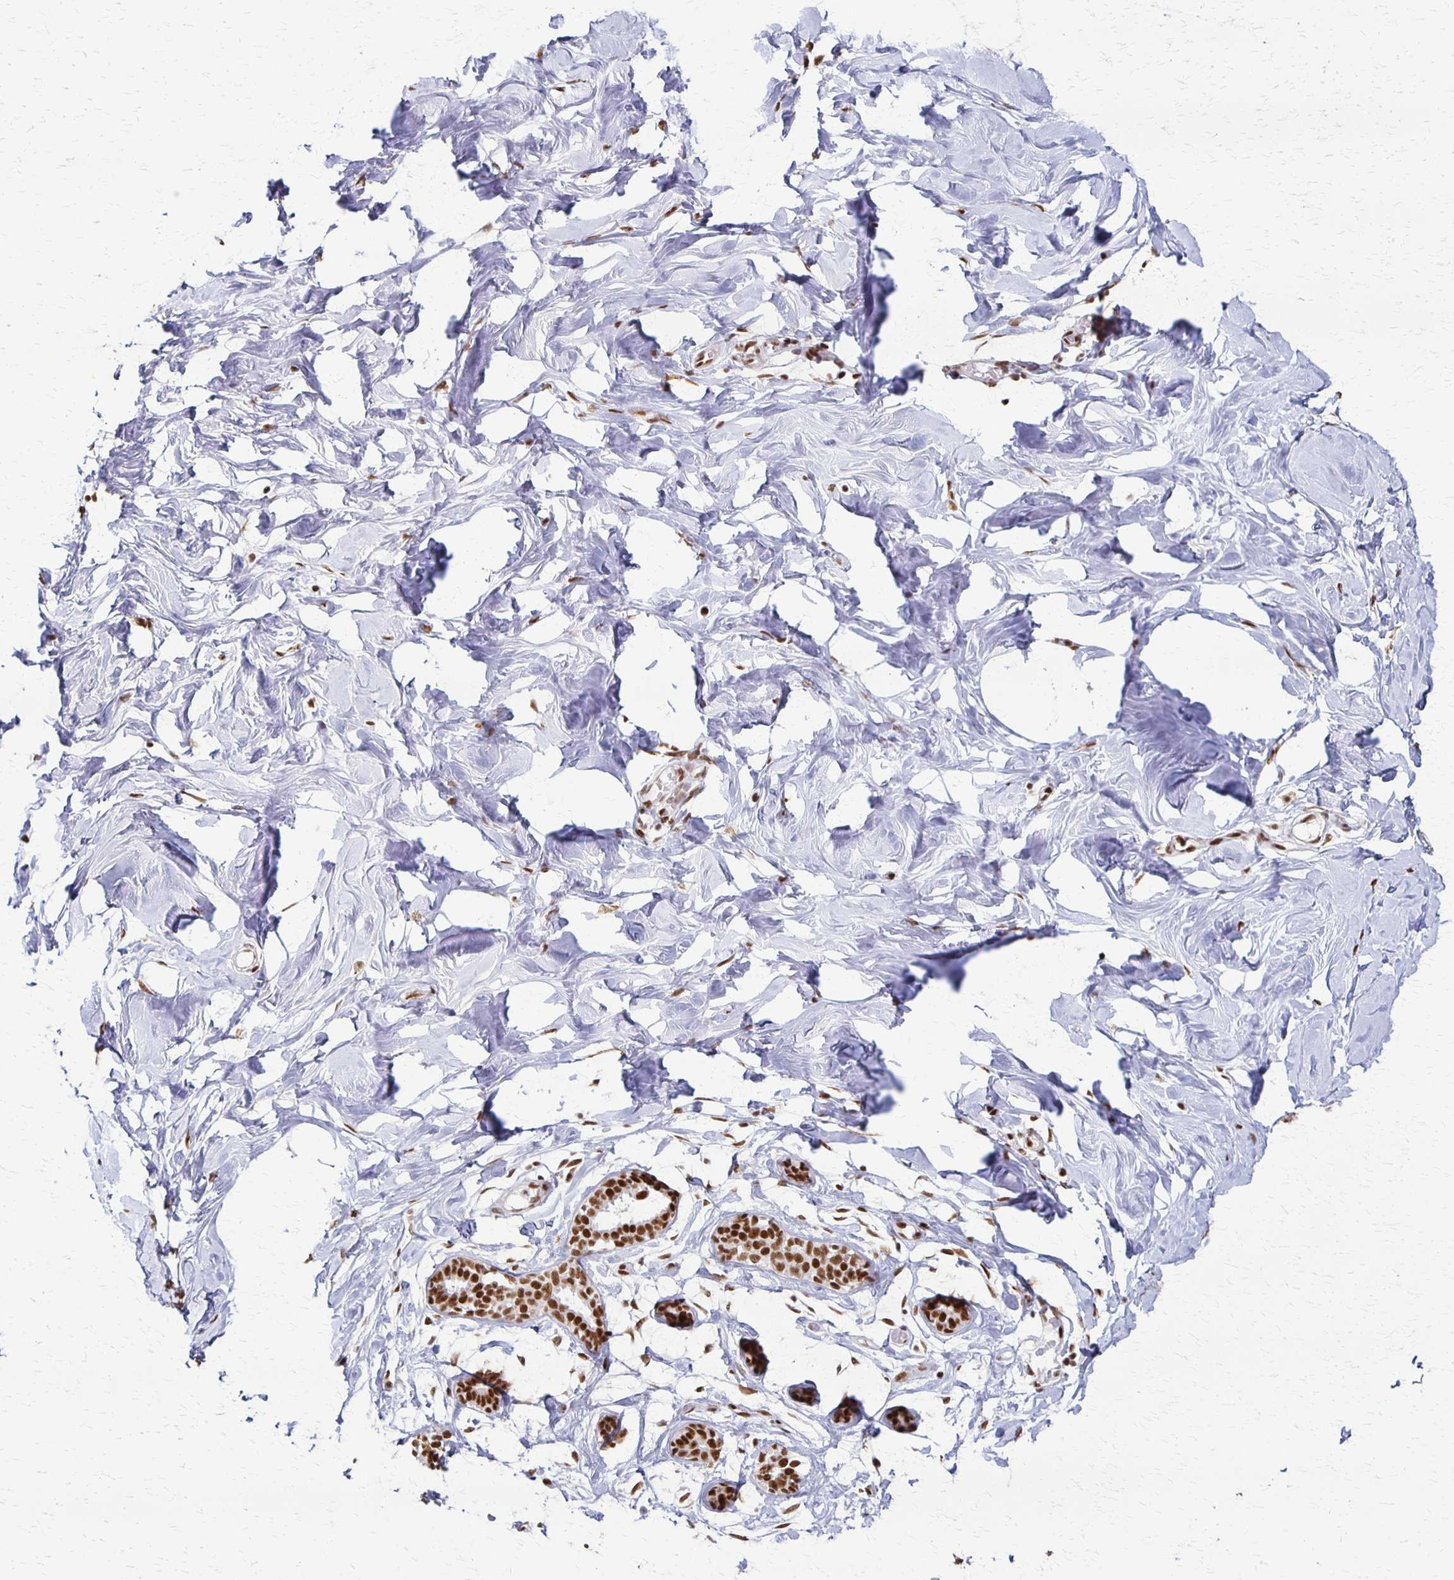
{"staining": {"intensity": "negative", "quantity": "none", "location": "none"}, "tissue": "breast", "cell_type": "Adipocytes", "image_type": "normal", "snomed": [{"axis": "morphology", "description": "Normal tissue, NOS"}, {"axis": "topography", "description": "Breast"}], "caption": "IHC of unremarkable human breast shows no staining in adipocytes. The staining was performed using DAB (3,3'-diaminobenzidine) to visualize the protein expression in brown, while the nuclei were stained in blue with hematoxylin (Magnification: 20x).", "gene": "XRCC6", "patient": {"sex": "female", "age": 27}}